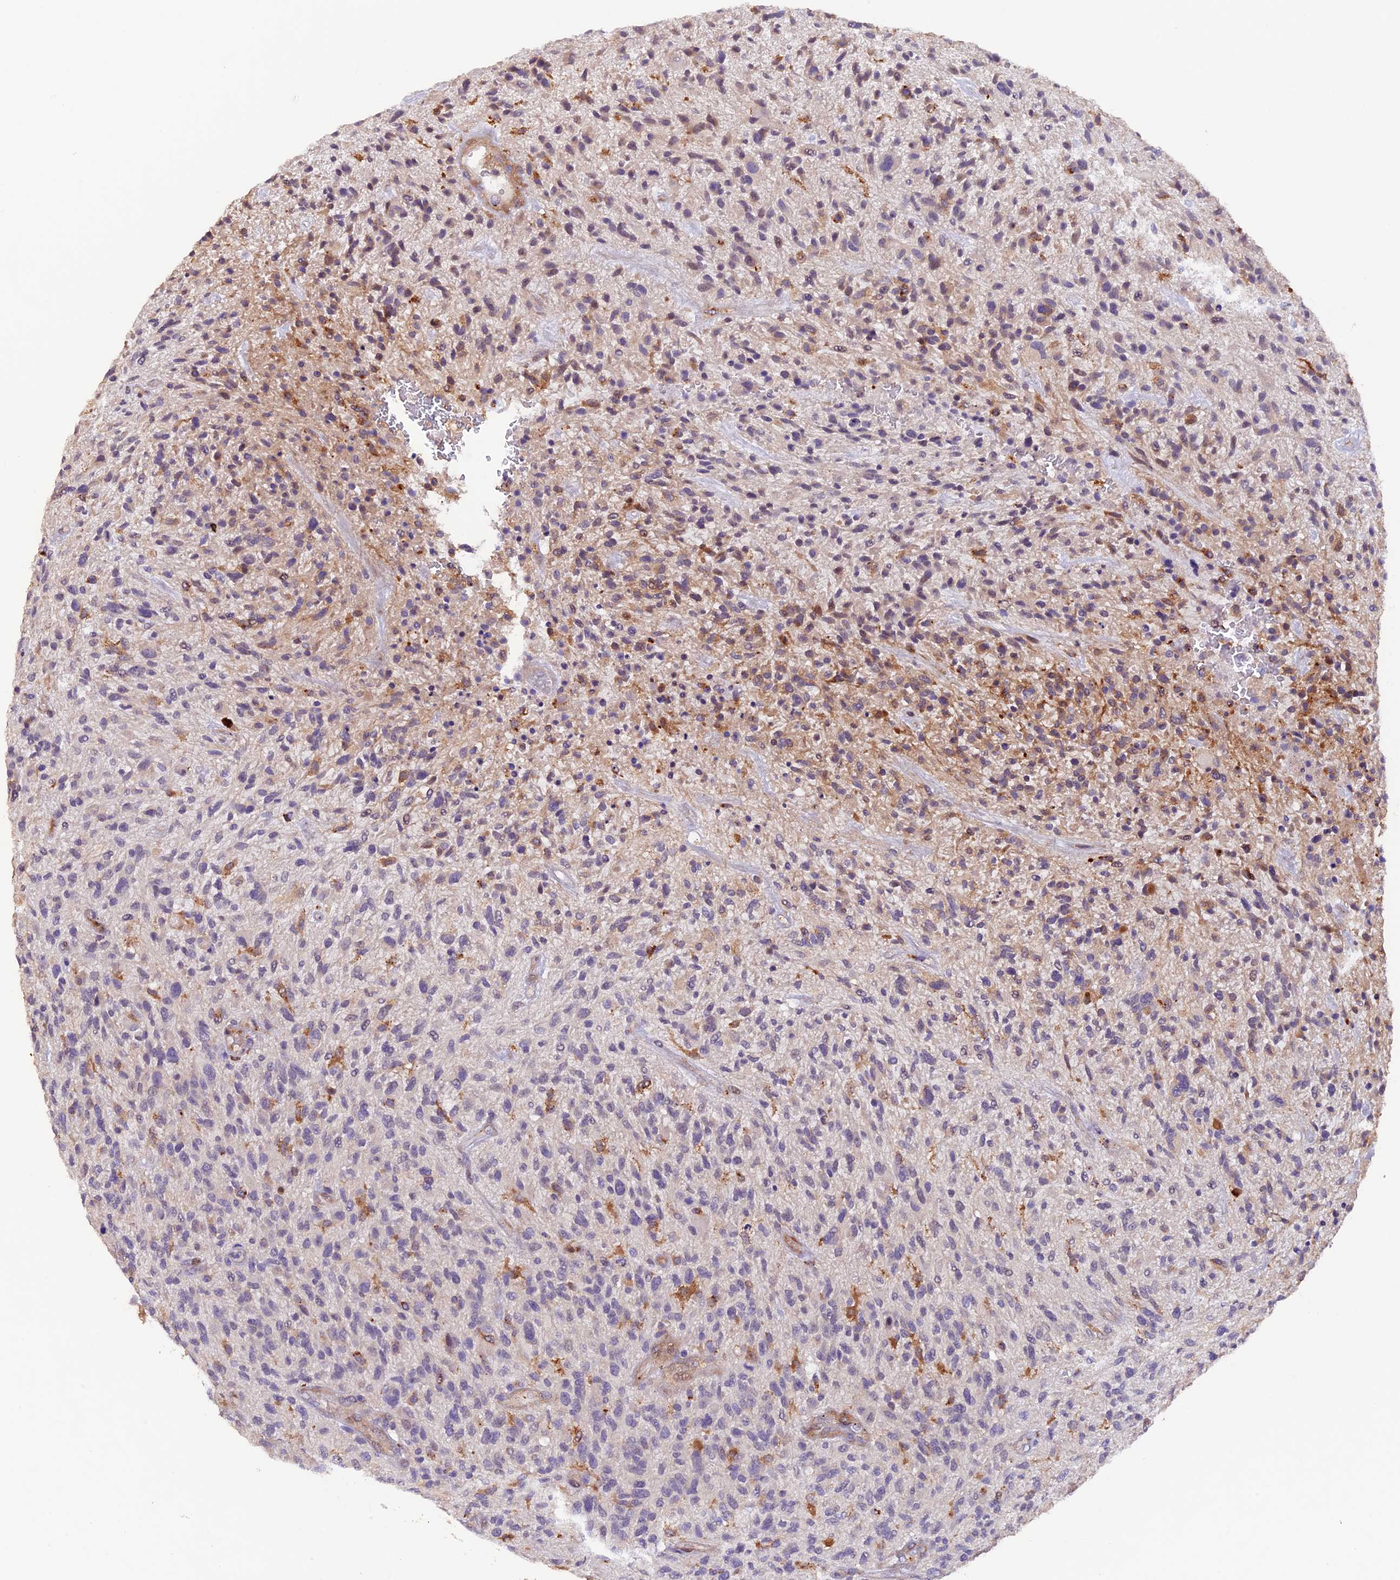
{"staining": {"intensity": "negative", "quantity": "none", "location": "none"}, "tissue": "glioma", "cell_type": "Tumor cells", "image_type": "cancer", "snomed": [{"axis": "morphology", "description": "Glioma, malignant, High grade"}, {"axis": "topography", "description": "Brain"}], "caption": "Immunohistochemical staining of human glioma displays no significant staining in tumor cells. The staining is performed using DAB brown chromogen with nuclei counter-stained in using hematoxylin.", "gene": "NCK2", "patient": {"sex": "male", "age": 47}}